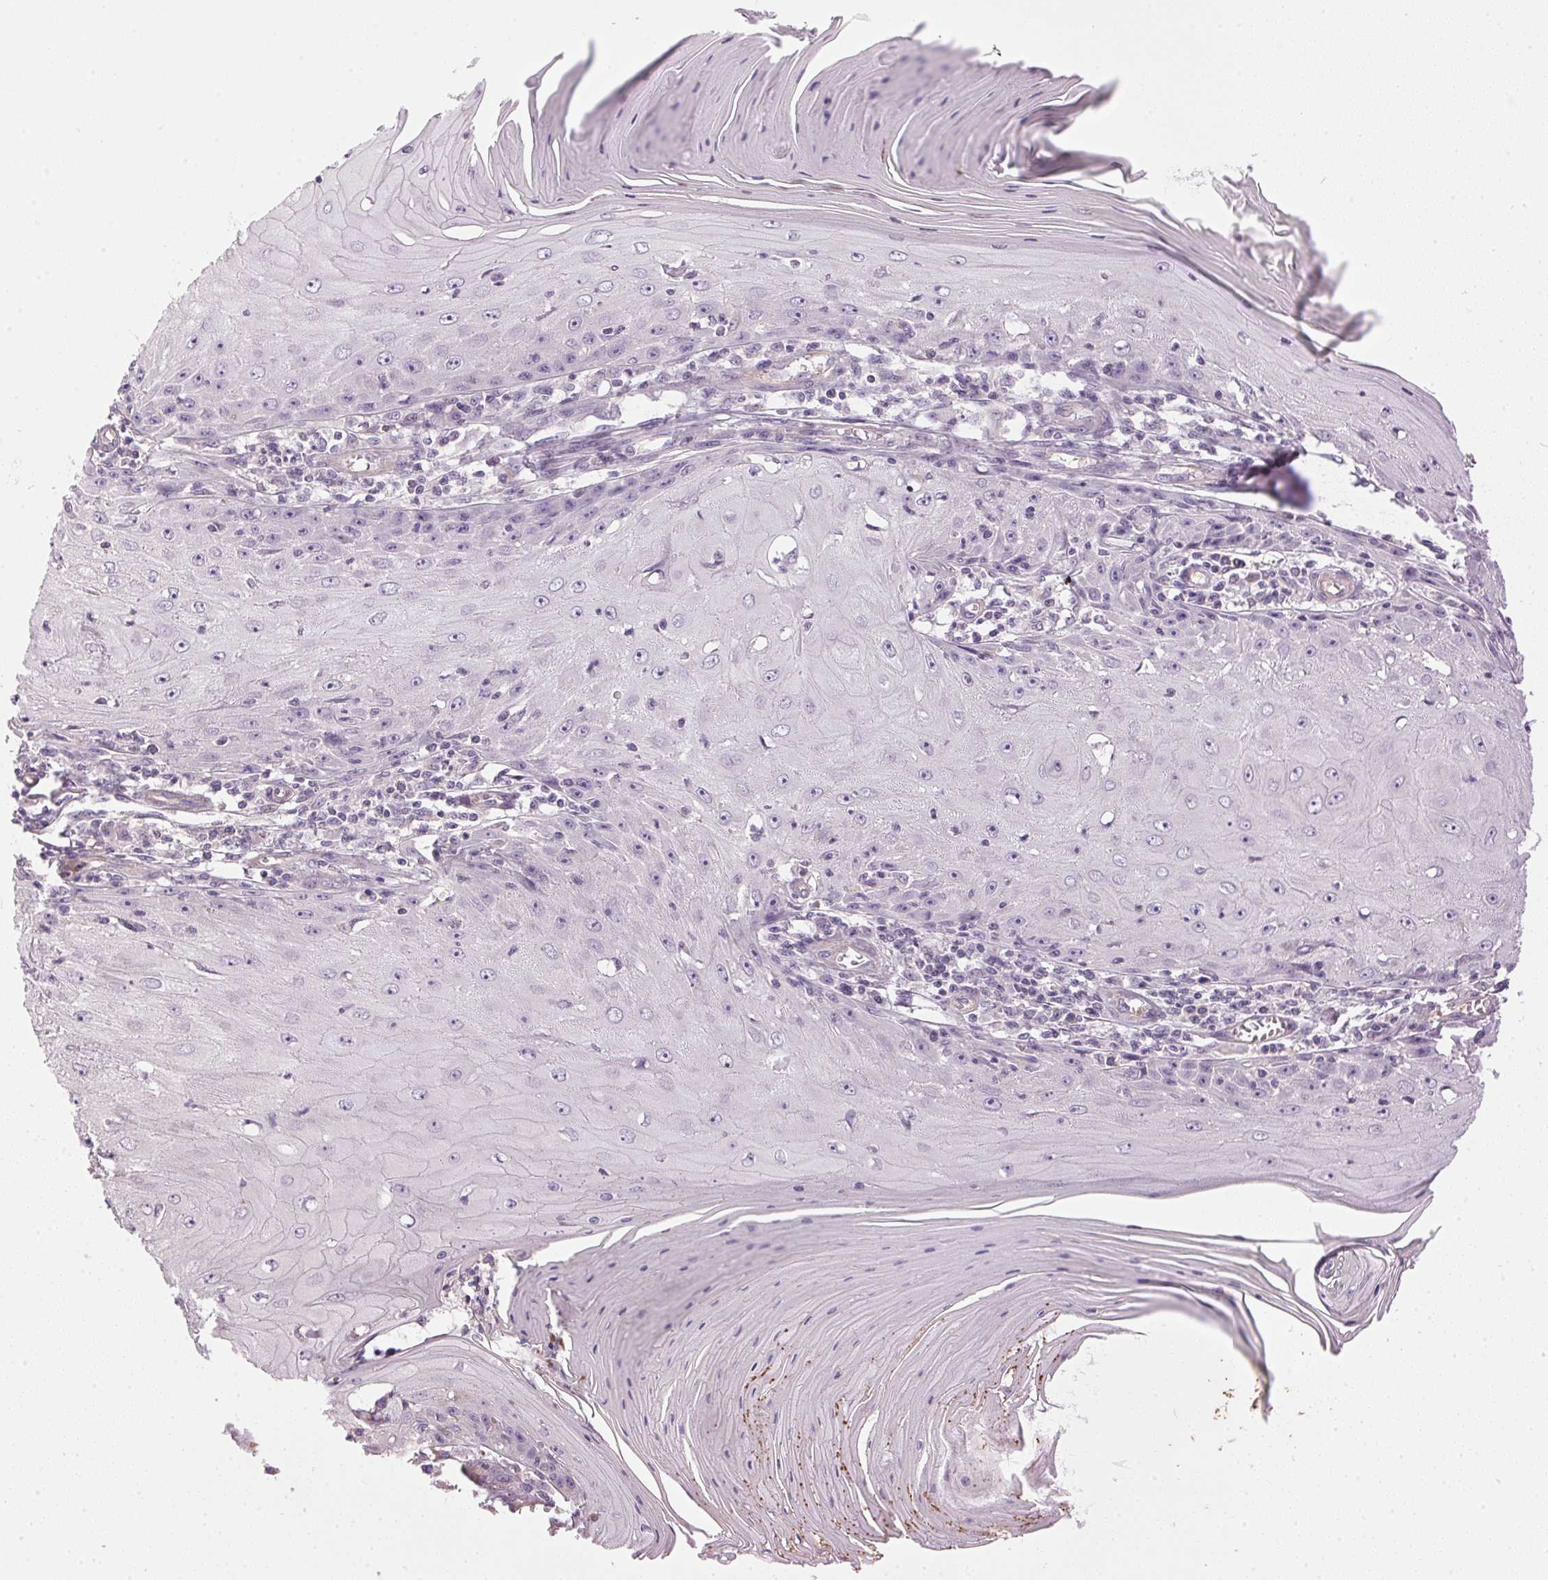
{"staining": {"intensity": "negative", "quantity": "none", "location": "none"}, "tissue": "skin cancer", "cell_type": "Tumor cells", "image_type": "cancer", "snomed": [{"axis": "morphology", "description": "Squamous cell carcinoma, NOS"}, {"axis": "topography", "description": "Skin"}], "caption": "The photomicrograph displays no significant expression in tumor cells of skin cancer.", "gene": "GOLPH3", "patient": {"sex": "female", "age": 73}}